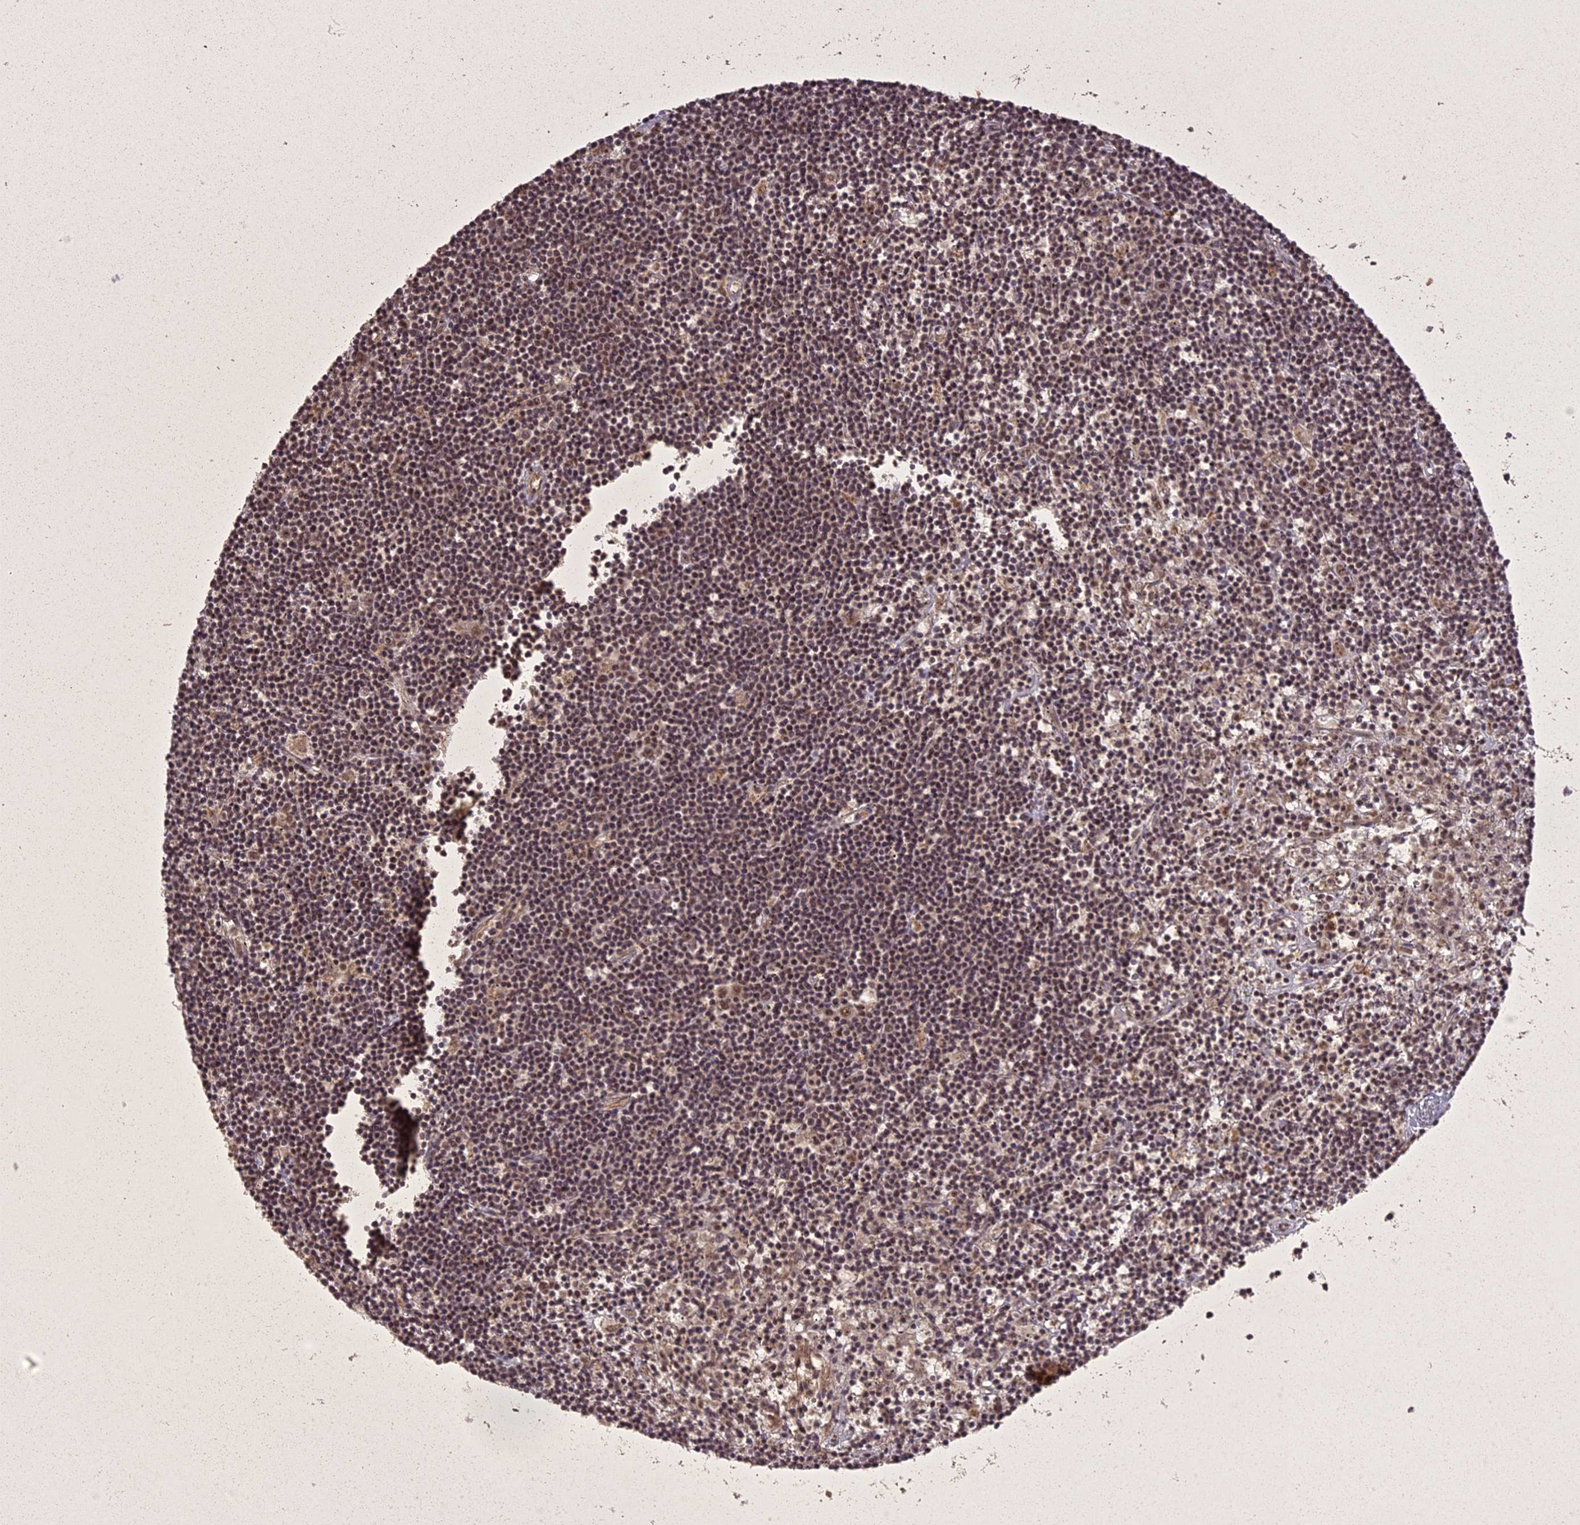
{"staining": {"intensity": "moderate", "quantity": "25%-75%", "location": "nuclear"}, "tissue": "lymphoma", "cell_type": "Tumor cells", "image_type": "cancer", "snomed": [{"axis": "morphology", "description": "Malignant lymphoma, non-Hodgkin's type, Low grade"}, {"axis": "topography", "description": "Spleen"}], "caption": "An image of low-grade malignant lymphoma, non-Hodgkin's type stained for a protein shows moderate nuclear brown staining in tumor cells.", "gene": "ING5", "patient": {"sex": "male", "age": 76}}